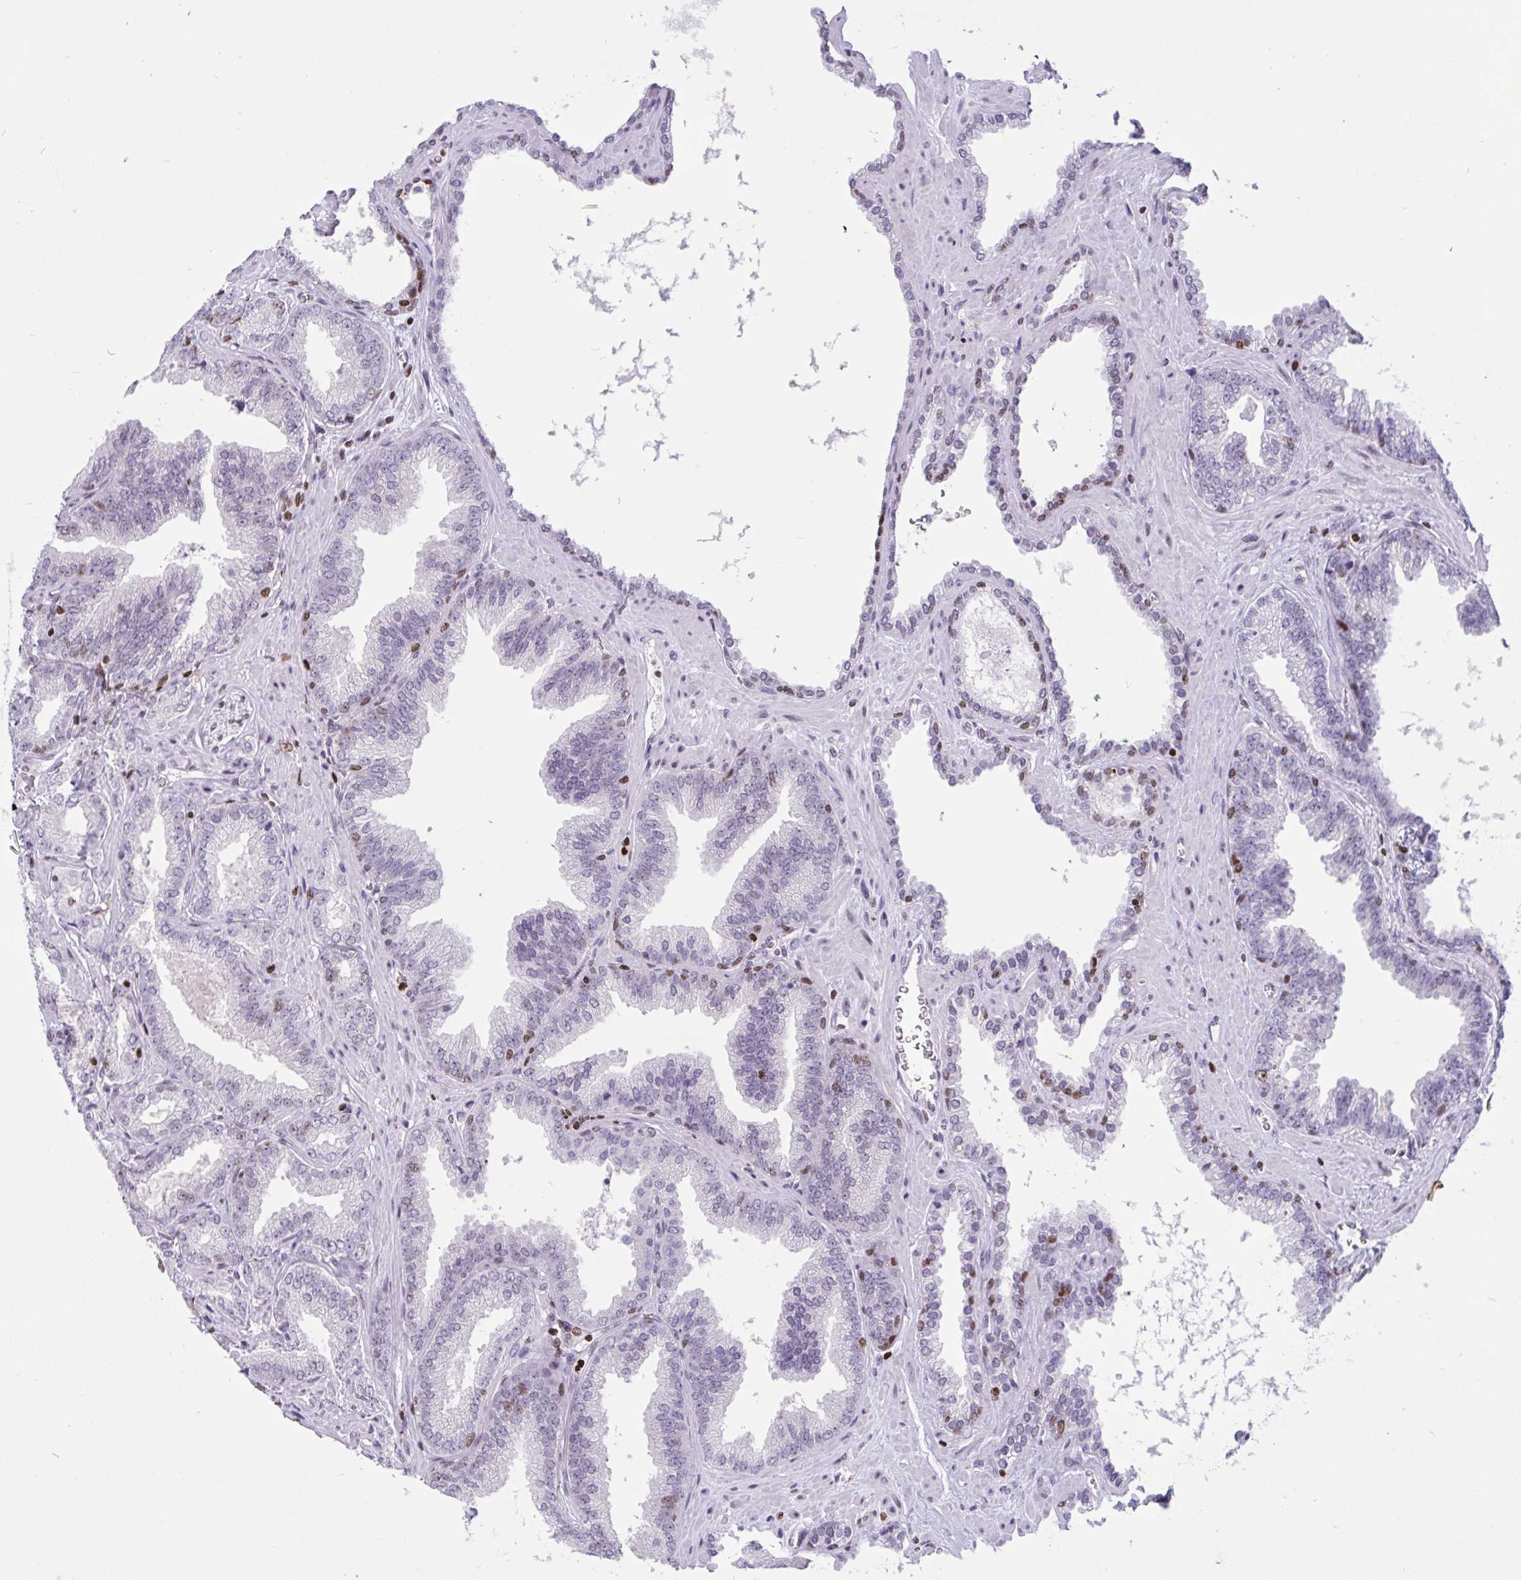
{"staining": {"intensity": "negative", "quantity": "none", "location": "none"}, "tissue": "prostate cancer", "cell_type": "Tumor cells", "image_type": "cancer", "snomed": [{"axis": "morphology", "description": "Adenocarcinoma, High grade"}, {"axis": "topography", "description": "Prostate"}], "caption": "A high-resolution micrograph shows immunohistochemistry staining of adenocarcinoma (high-grade) (prostate), which demonstrates no significant staining in tumor cells. (DAB (3,3'-diaminobenzidine) IHC with hematoxylin counter stain).", "gene": "HMGB2", "patient": {"sex": "male", "age": 68}}